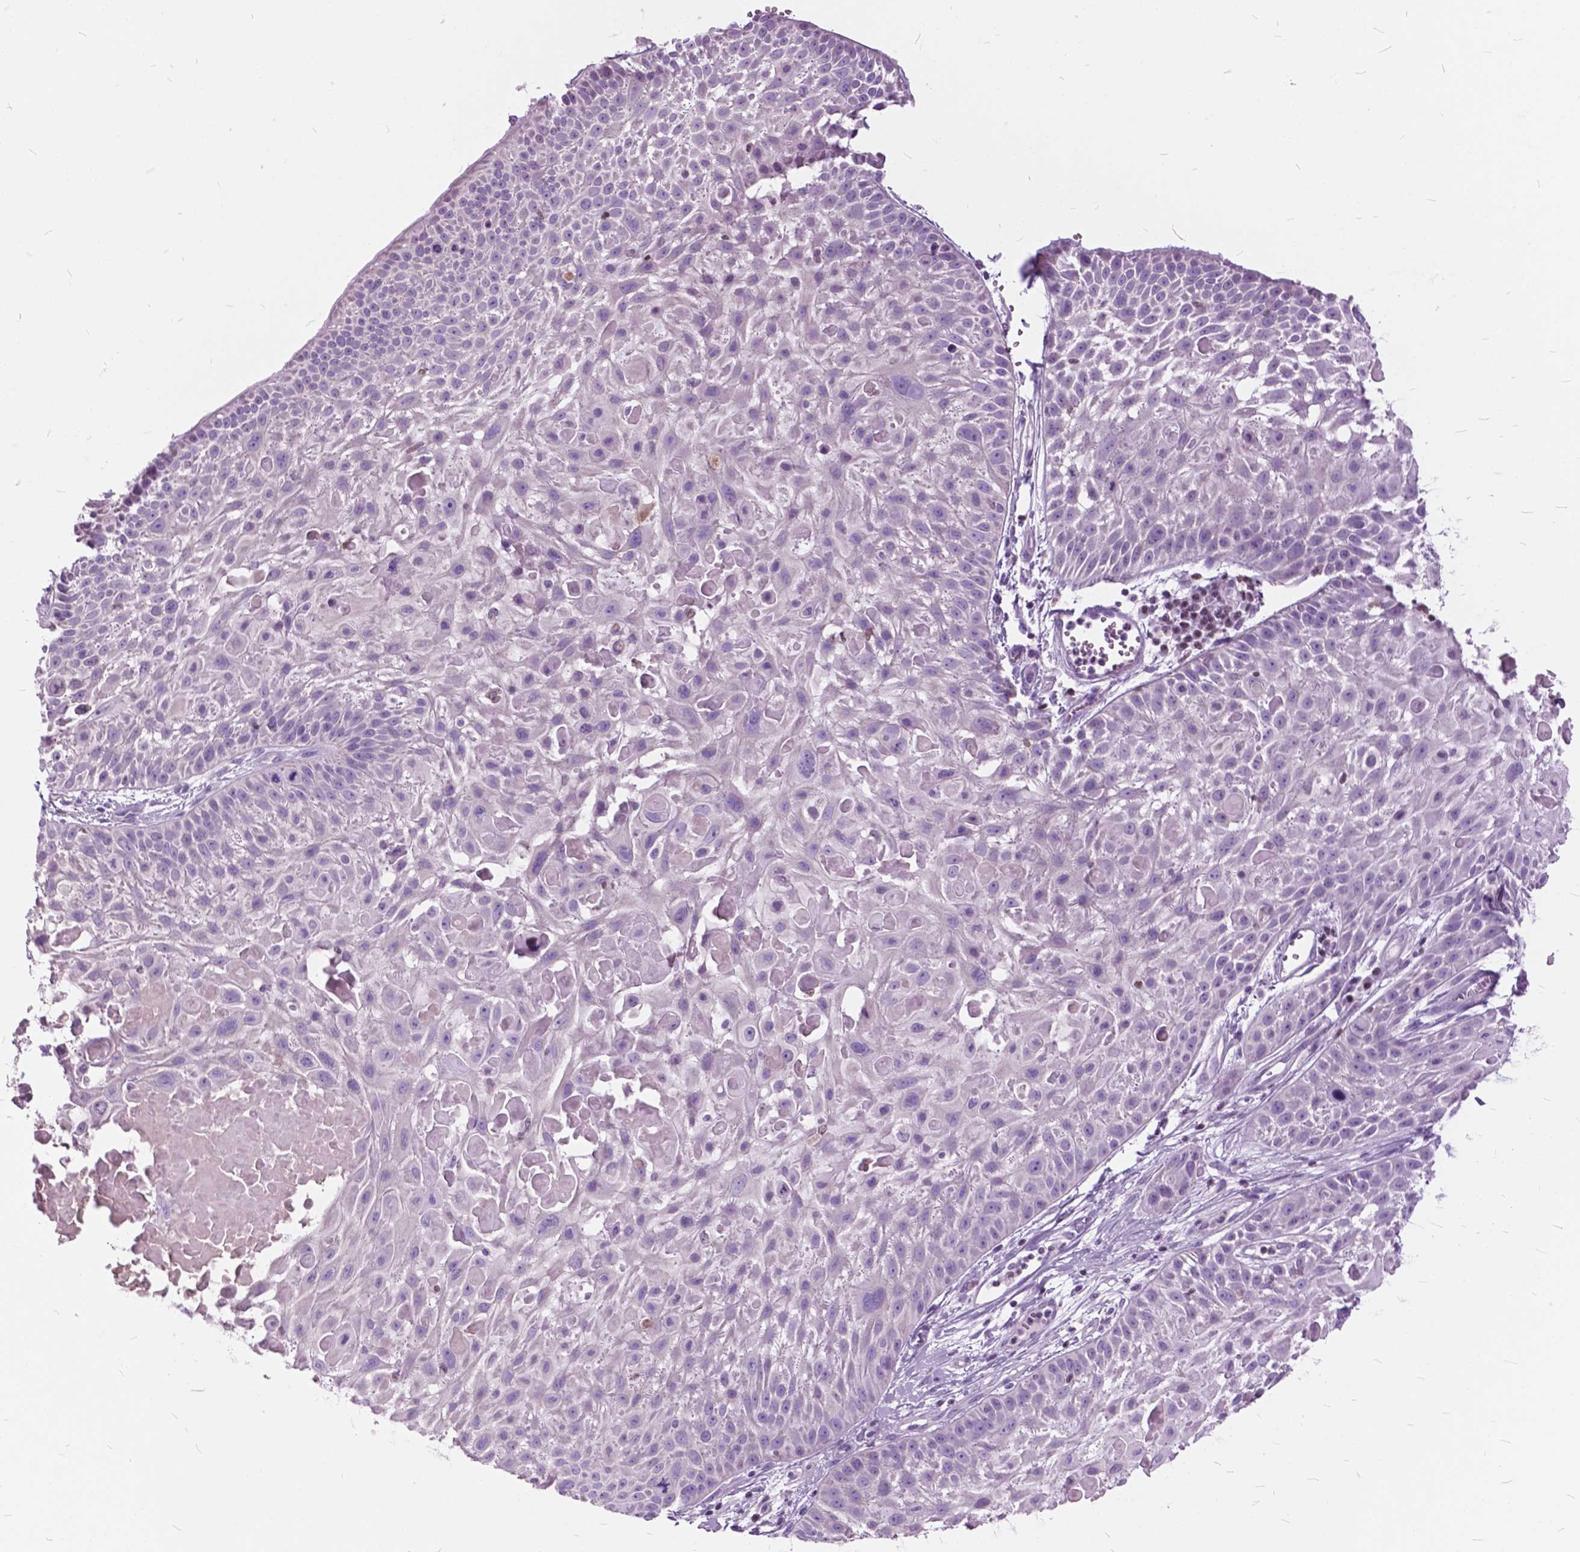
{"staining": {"intensity": "negative", "quantity": "none", "location": "none"}, "tissue": "skin cancer", "cell_type": "Tumor cells", "image_type": "cancer", "snomed": [{"axis": "morphology", "description": "Squamous cell carcinoma, NOS"}, {"axis": "topography", "description": "Skin"}, {"axis": "topography", "description": "Anal"}], "caption": "Tumor cells are negative for brown protein staining in squamous cell carcinoma (skin). (DAB immunohistochemistry, high magnification).", "gene": "SP140", "patient": {"sex": "female", "age": 75}}